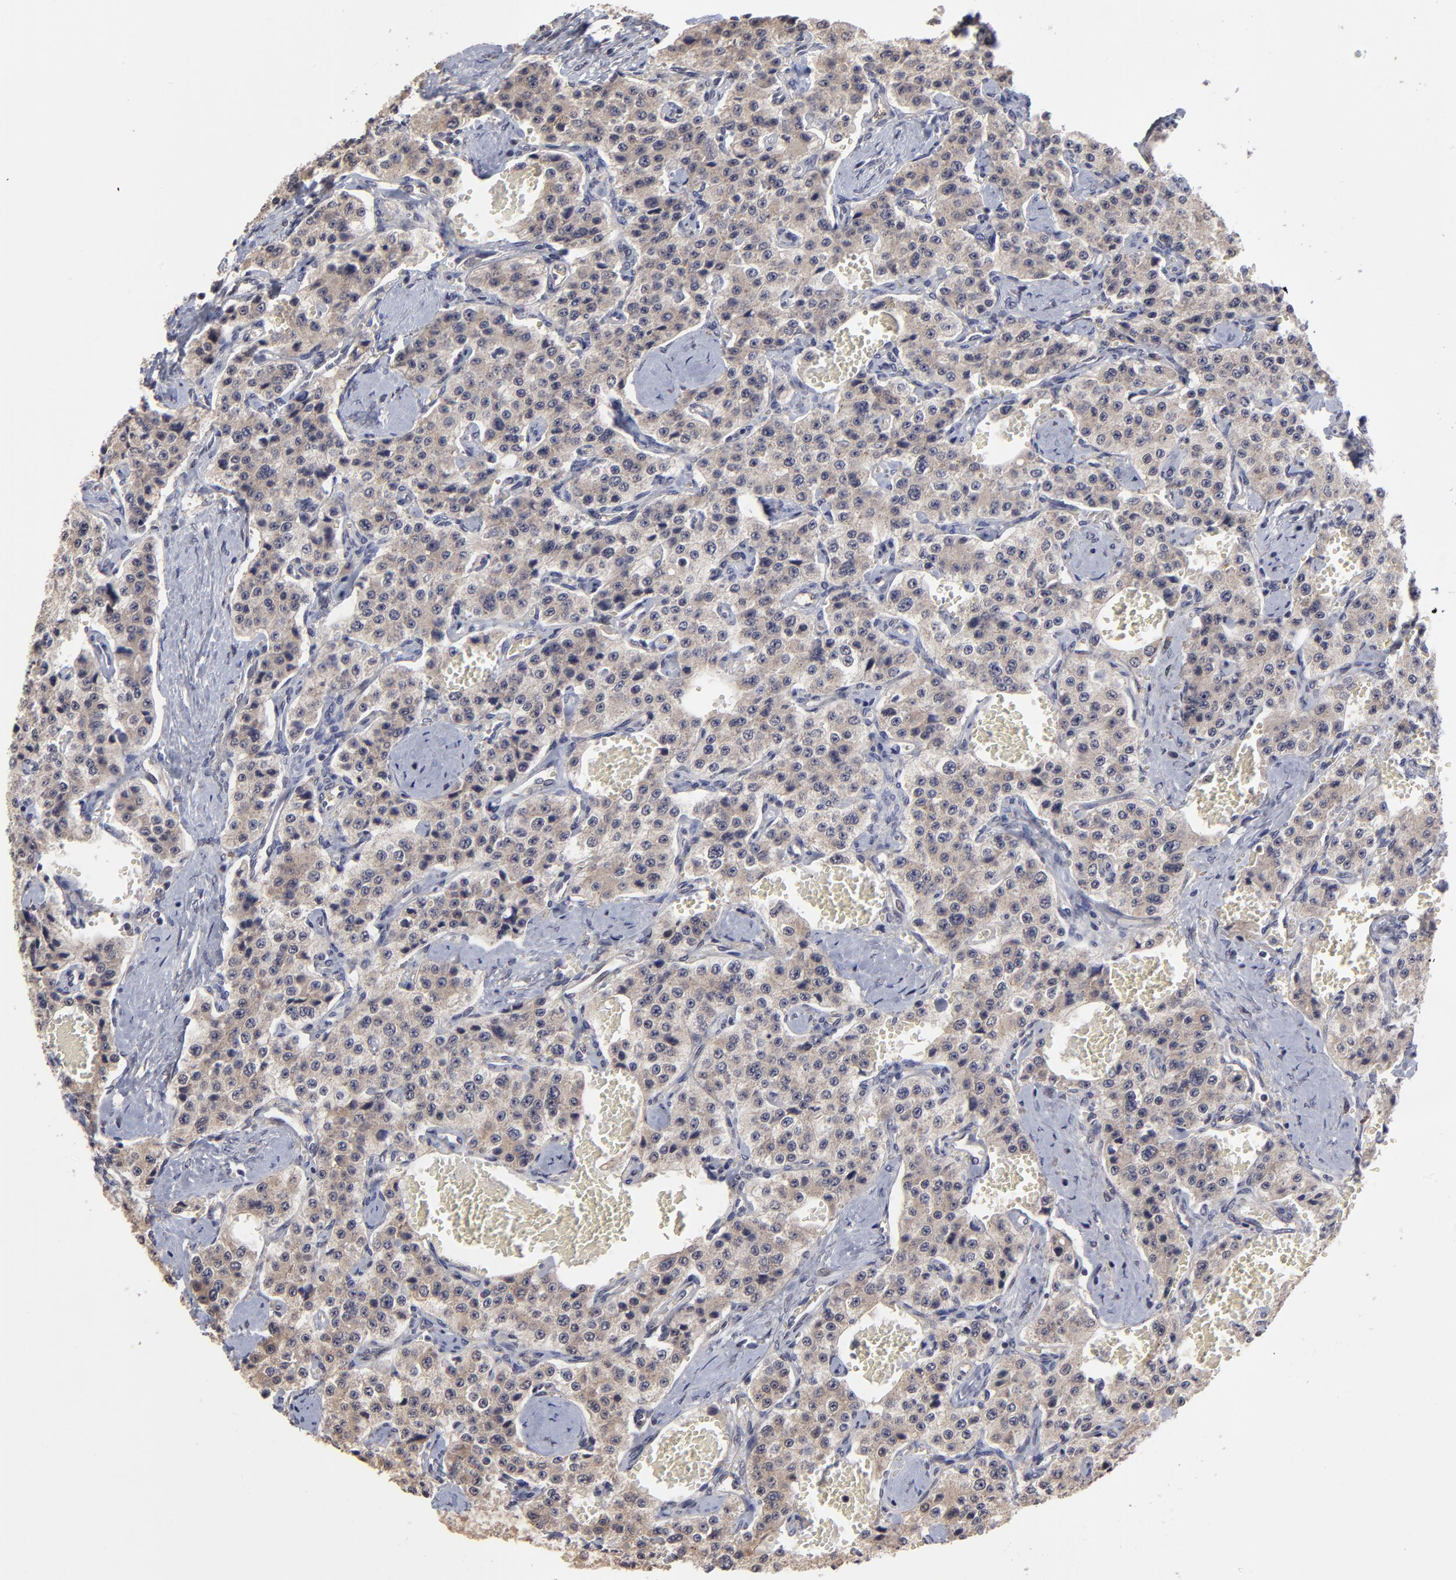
{"staining": {"intensity": "weak", "quantity": ">75%", "location": "cytoplasmic/membranous"}, "tissue": "carcinoid", "cell_type": "Tumor cells", "image_type": "cancer", "snomed": [{"axis": "morphology", "description": "Carcinoid, malignant, NOS"}, {"axis": "topography", "description": "Small intestine"}], "caption": "A low amount of weak cytoplasmic/membranous positivity is identified in about >75% of tumor cells in carcinoid tissue.", "gene": "CHL1", "patient": {"sex": "male", "age": 52}}